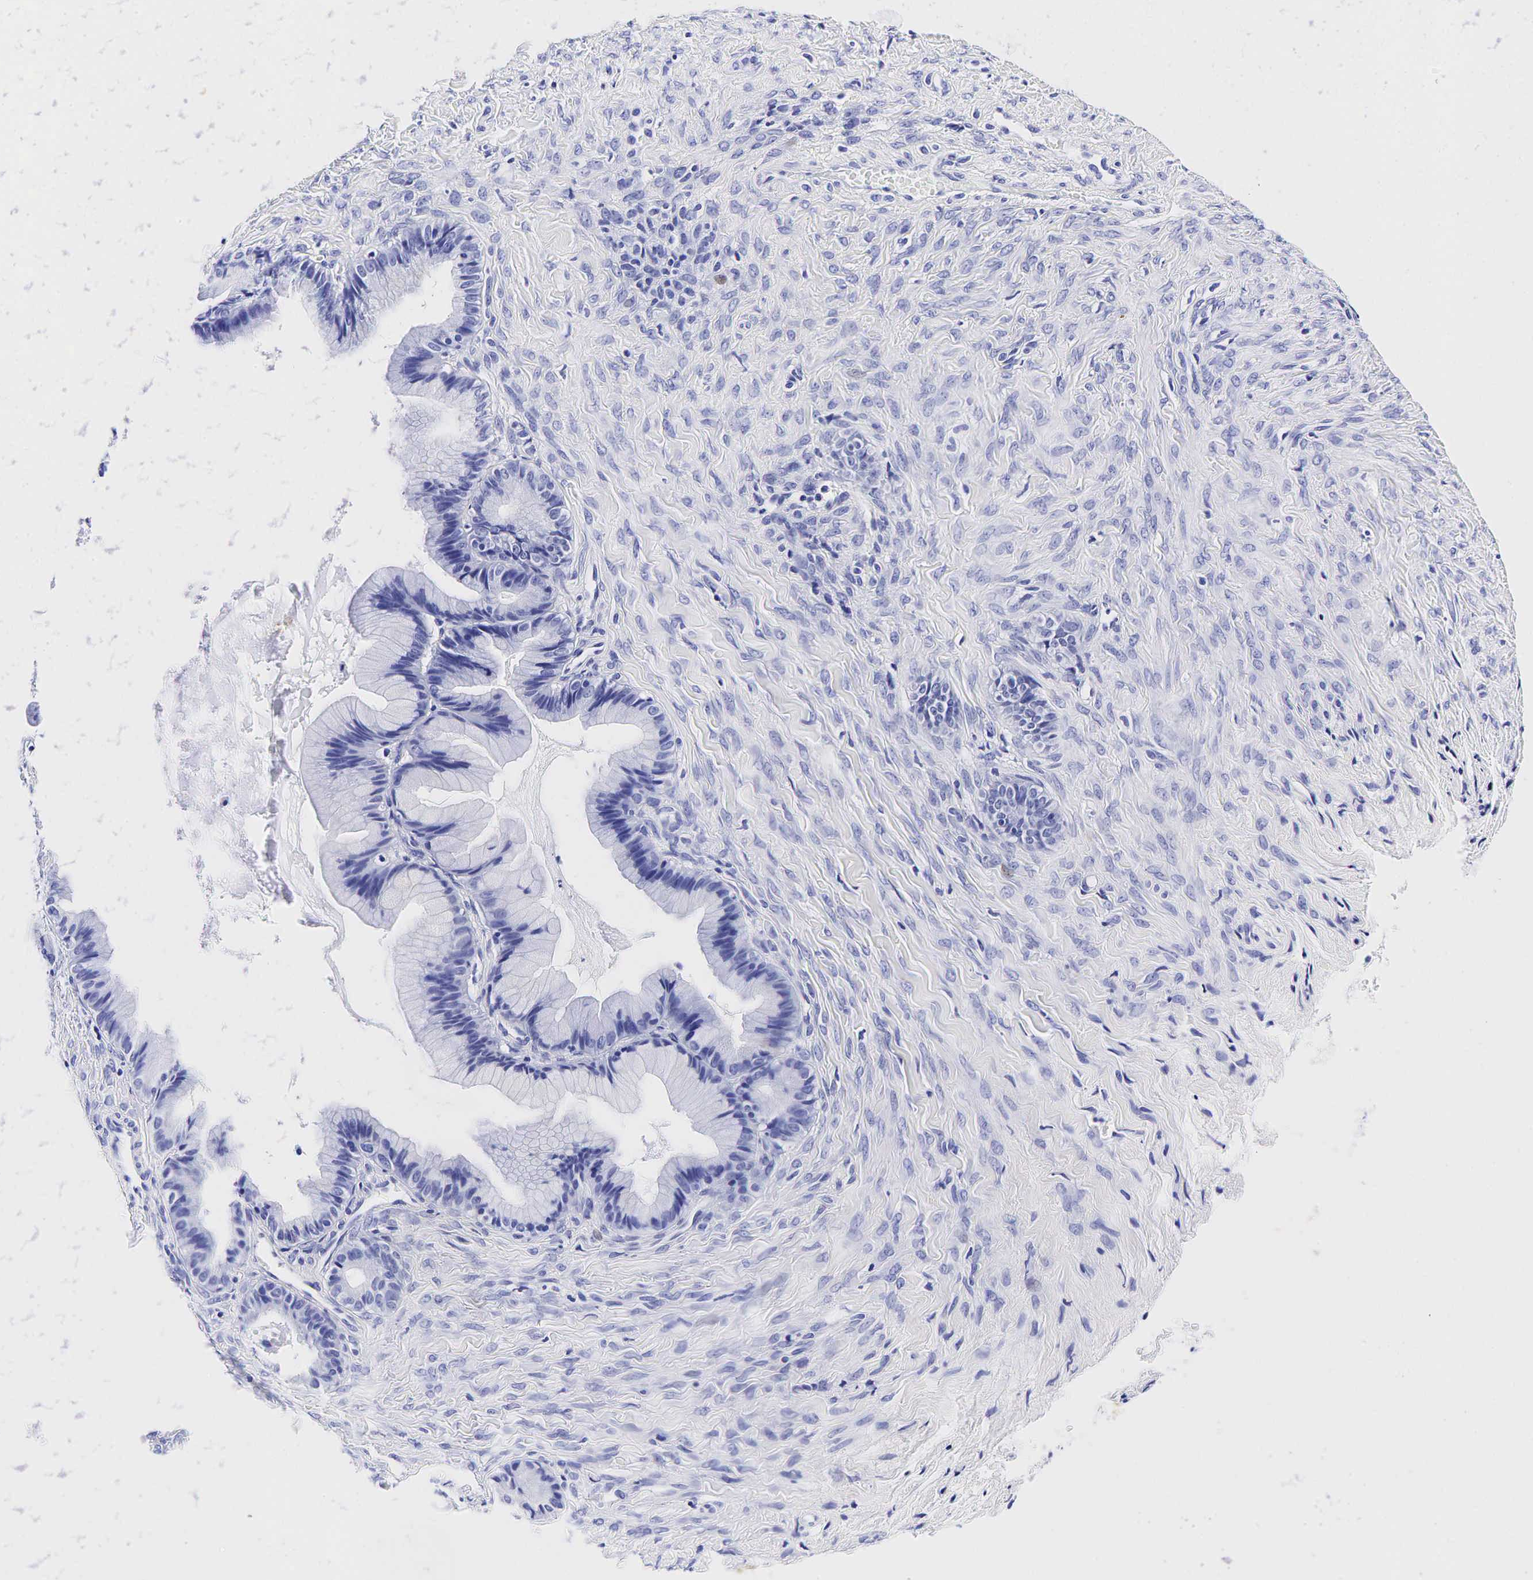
{"staining": {"intensity": "negative", "quantity": "none", "location": "none"}, "tissue": "ovarian cancer", "cell_type": "Tumor cells", "image_type": "cancer", "snomed": [{"axis": "morphology", "description": "Cystadenocarcinoma, mucinous, NOS"}, {"axis": "topography", "description": "Ovary"}], "caption": "An immunohistochemistry photomicrograph of mucinous cystadenocarcinoma (ovarian) is shown. There is no staining in tumor cells of mucinous cystadenocarcinoma (ovarian).", "gene": "GCG", "patient": {"sex": "female", "age": 41}}